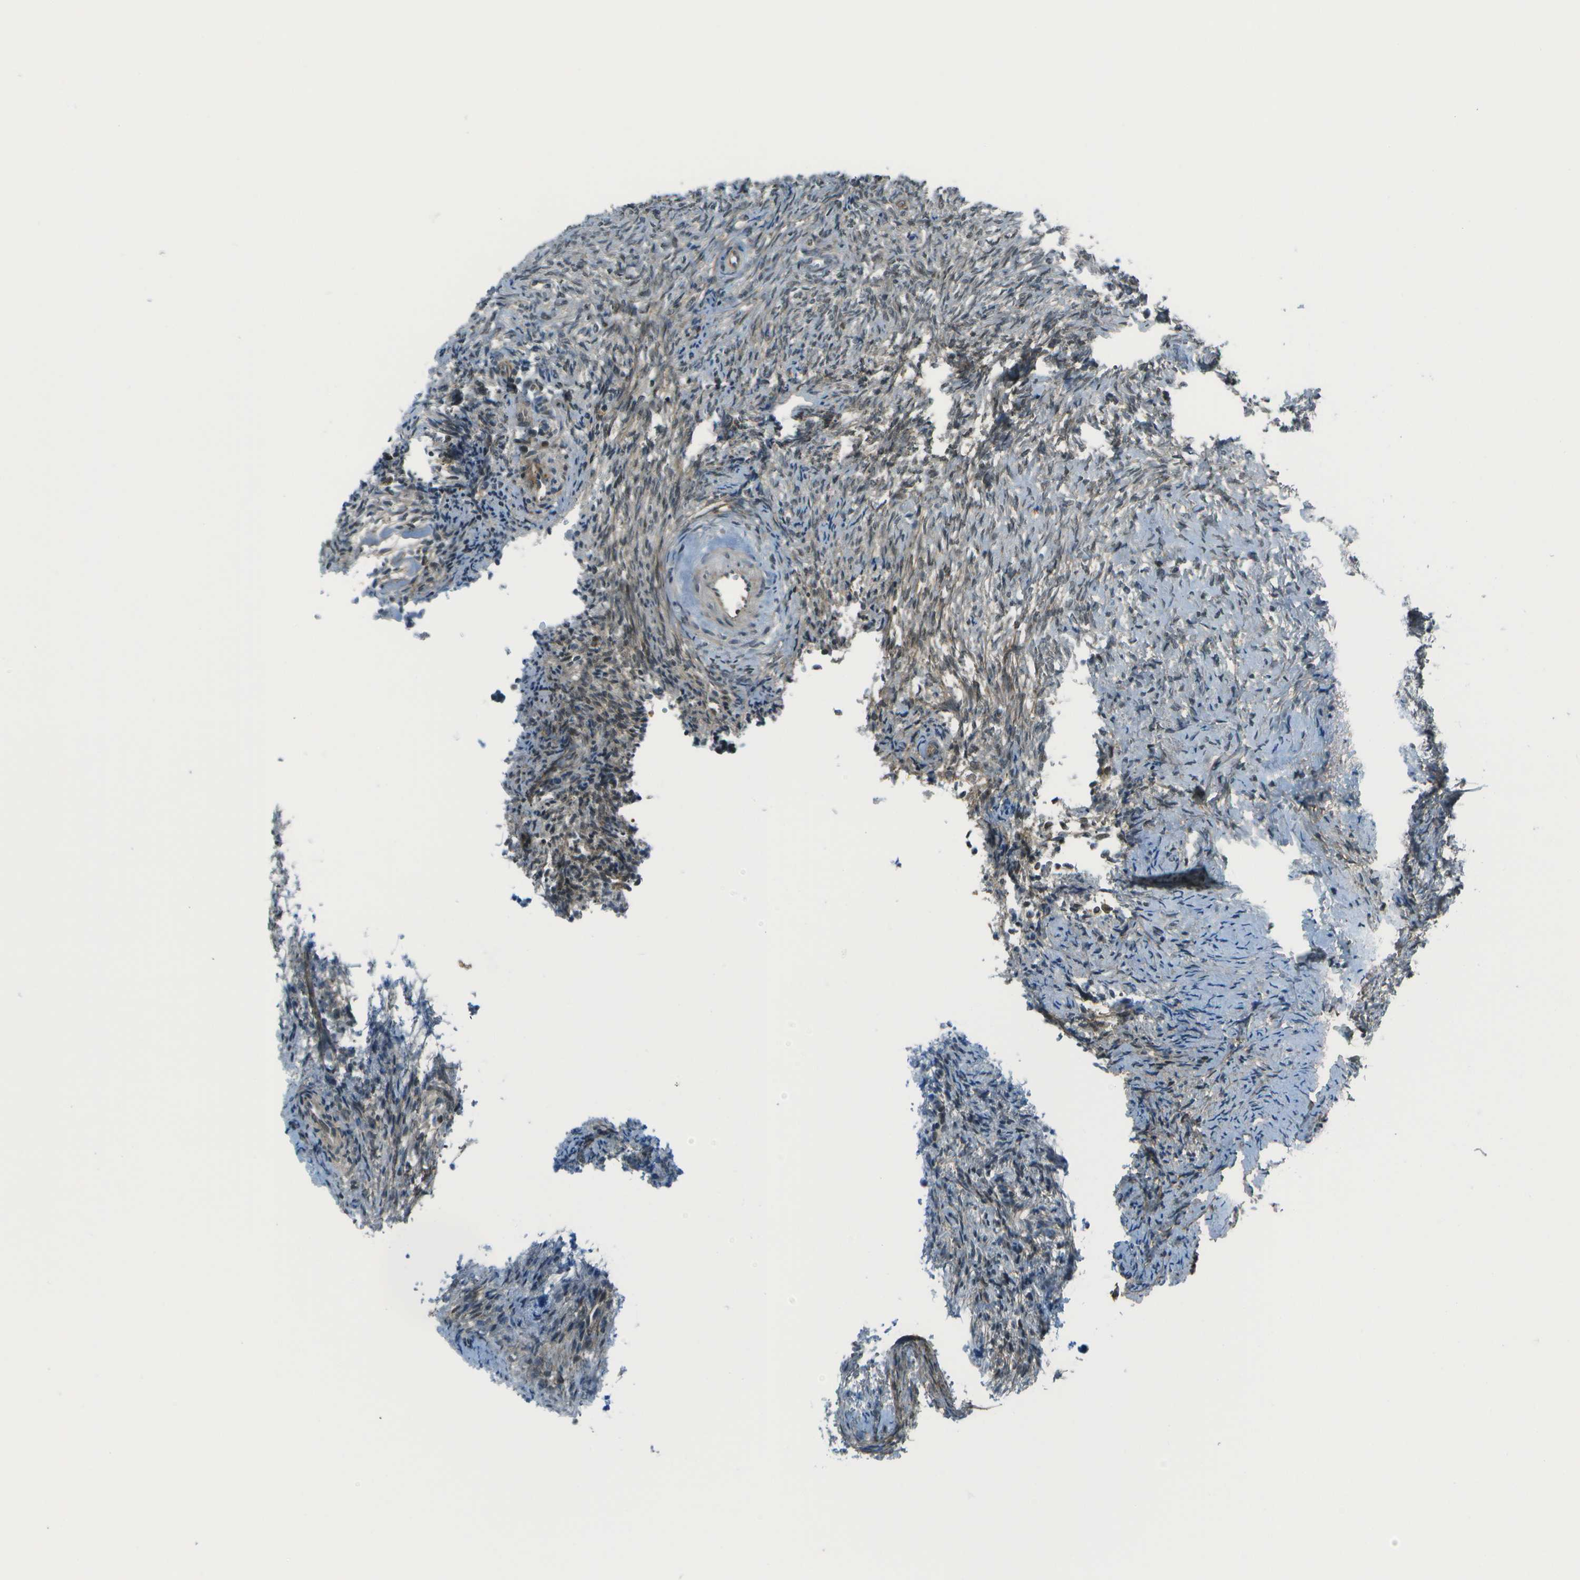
{"staining": {"intensity": "moderate", "quantity": "<25%", "location": "cytoplasmic/membranous"}, "tissue": "ovary", "cell_type": "Ovarian stroma cells", "image_type": "normal", "snomed": [{"axis": "morphology", "description": "Normal tissue, NOS"}, {"axis": "topography", "description": "Ovary"}], "caption": "This photomicrograph reveals immunohistochemistry (IHC) staining of normal human ovary, with low moderate cytoplasmic/membranous expression in about <25% of ovarian stroma cells.", "gene": "TMEM19", "patient": {"sex": "female", "age": 41}}